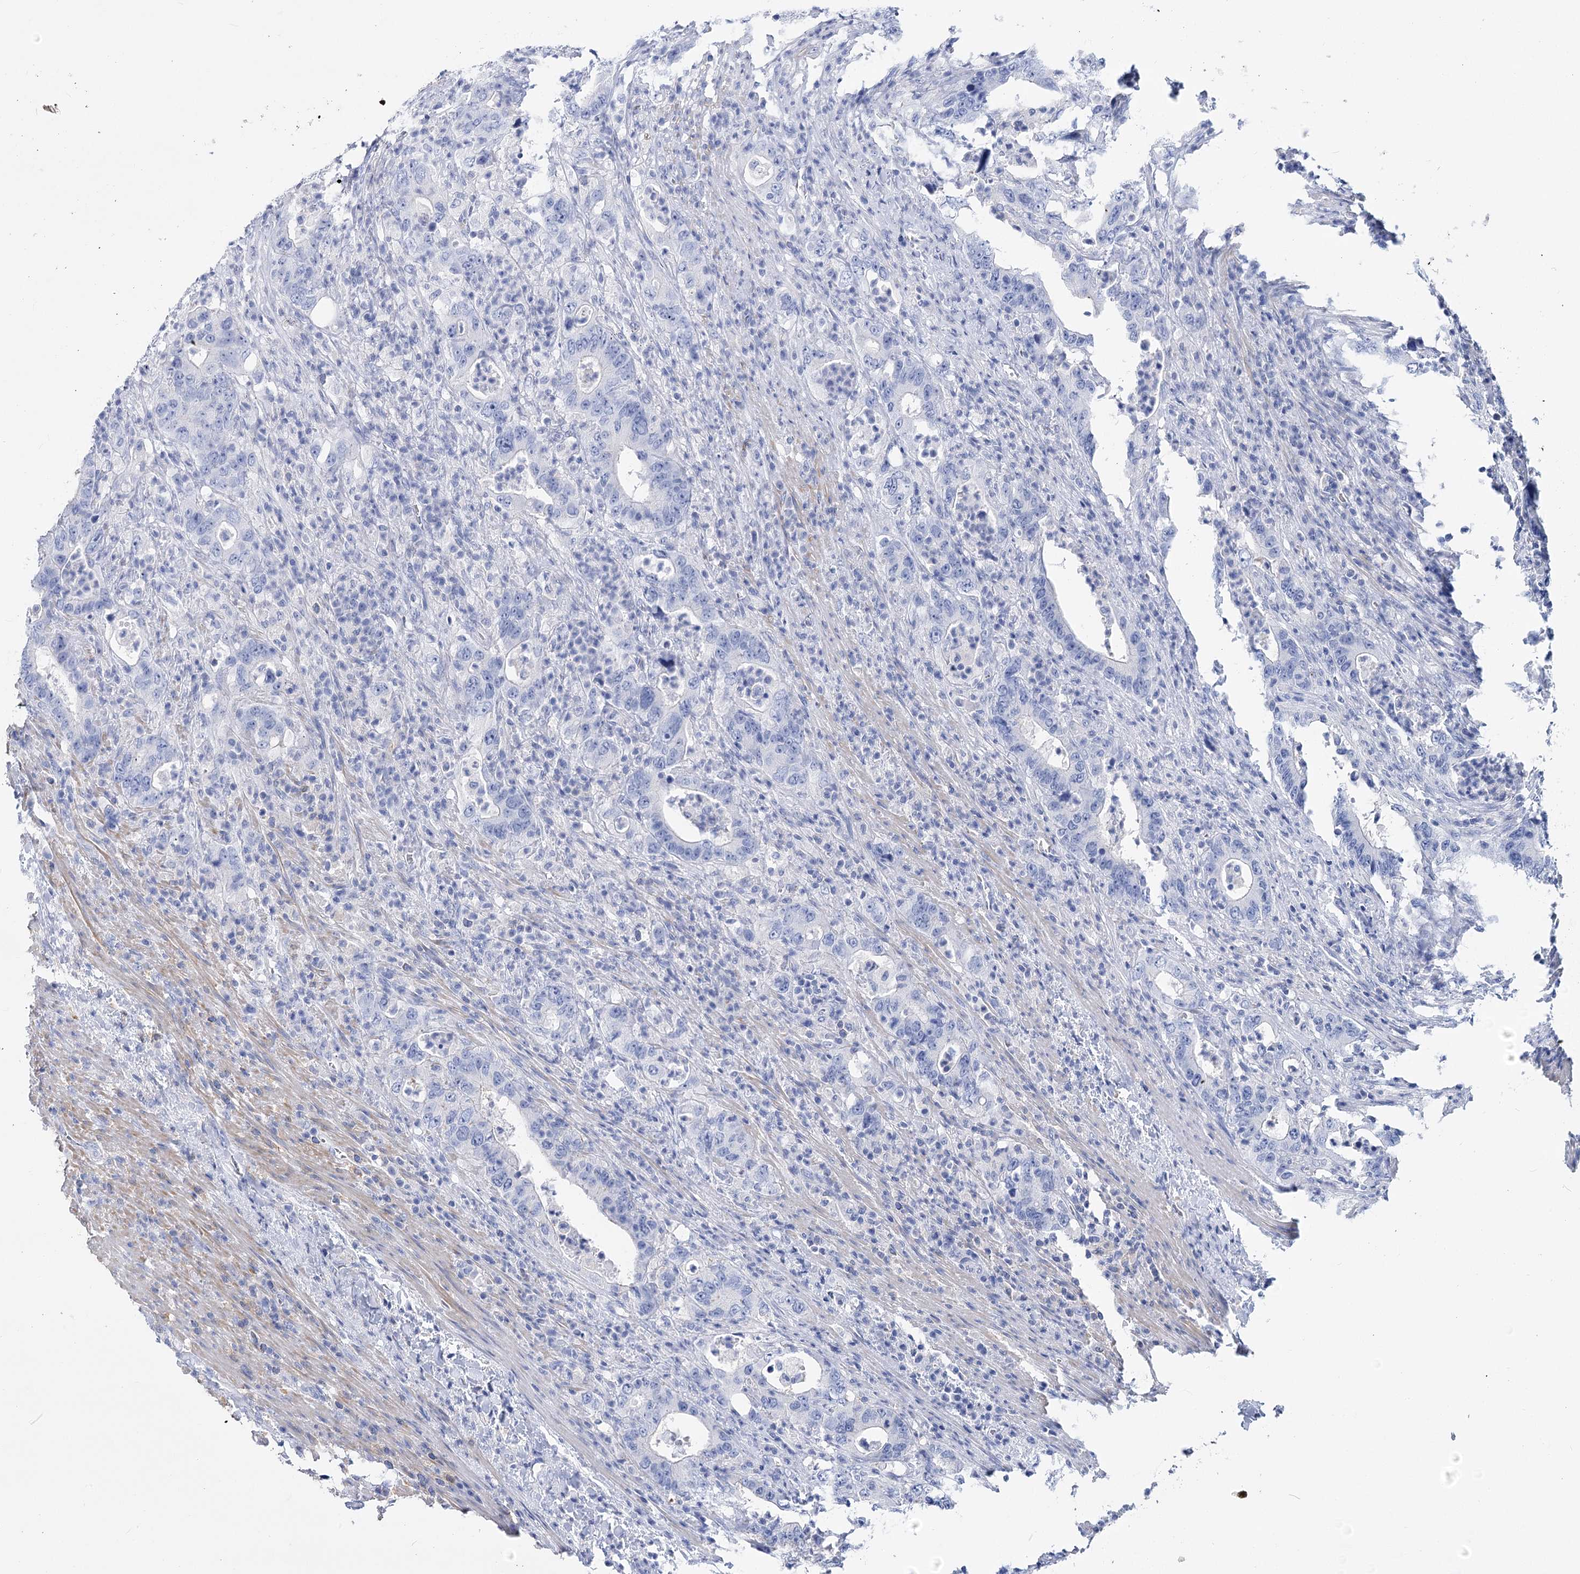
{"staining": {"intensity": "negative", "quantity": "none", "location": "none"}, "tissue": "colorectal cancer", "cell_type": "Tumor cells", "image_type": "cancer", "snomed": [{"axis": "morphology", "description": "Adenocarcinoma, NOS"}, {"axis": "topography", "description": "Colon"}], "caption": "Tumor cells show no significant expression in adenocarcinoma (colorectal).", "gene": "PCDHA1", "patient": {"sex": "female", "age": 75}}